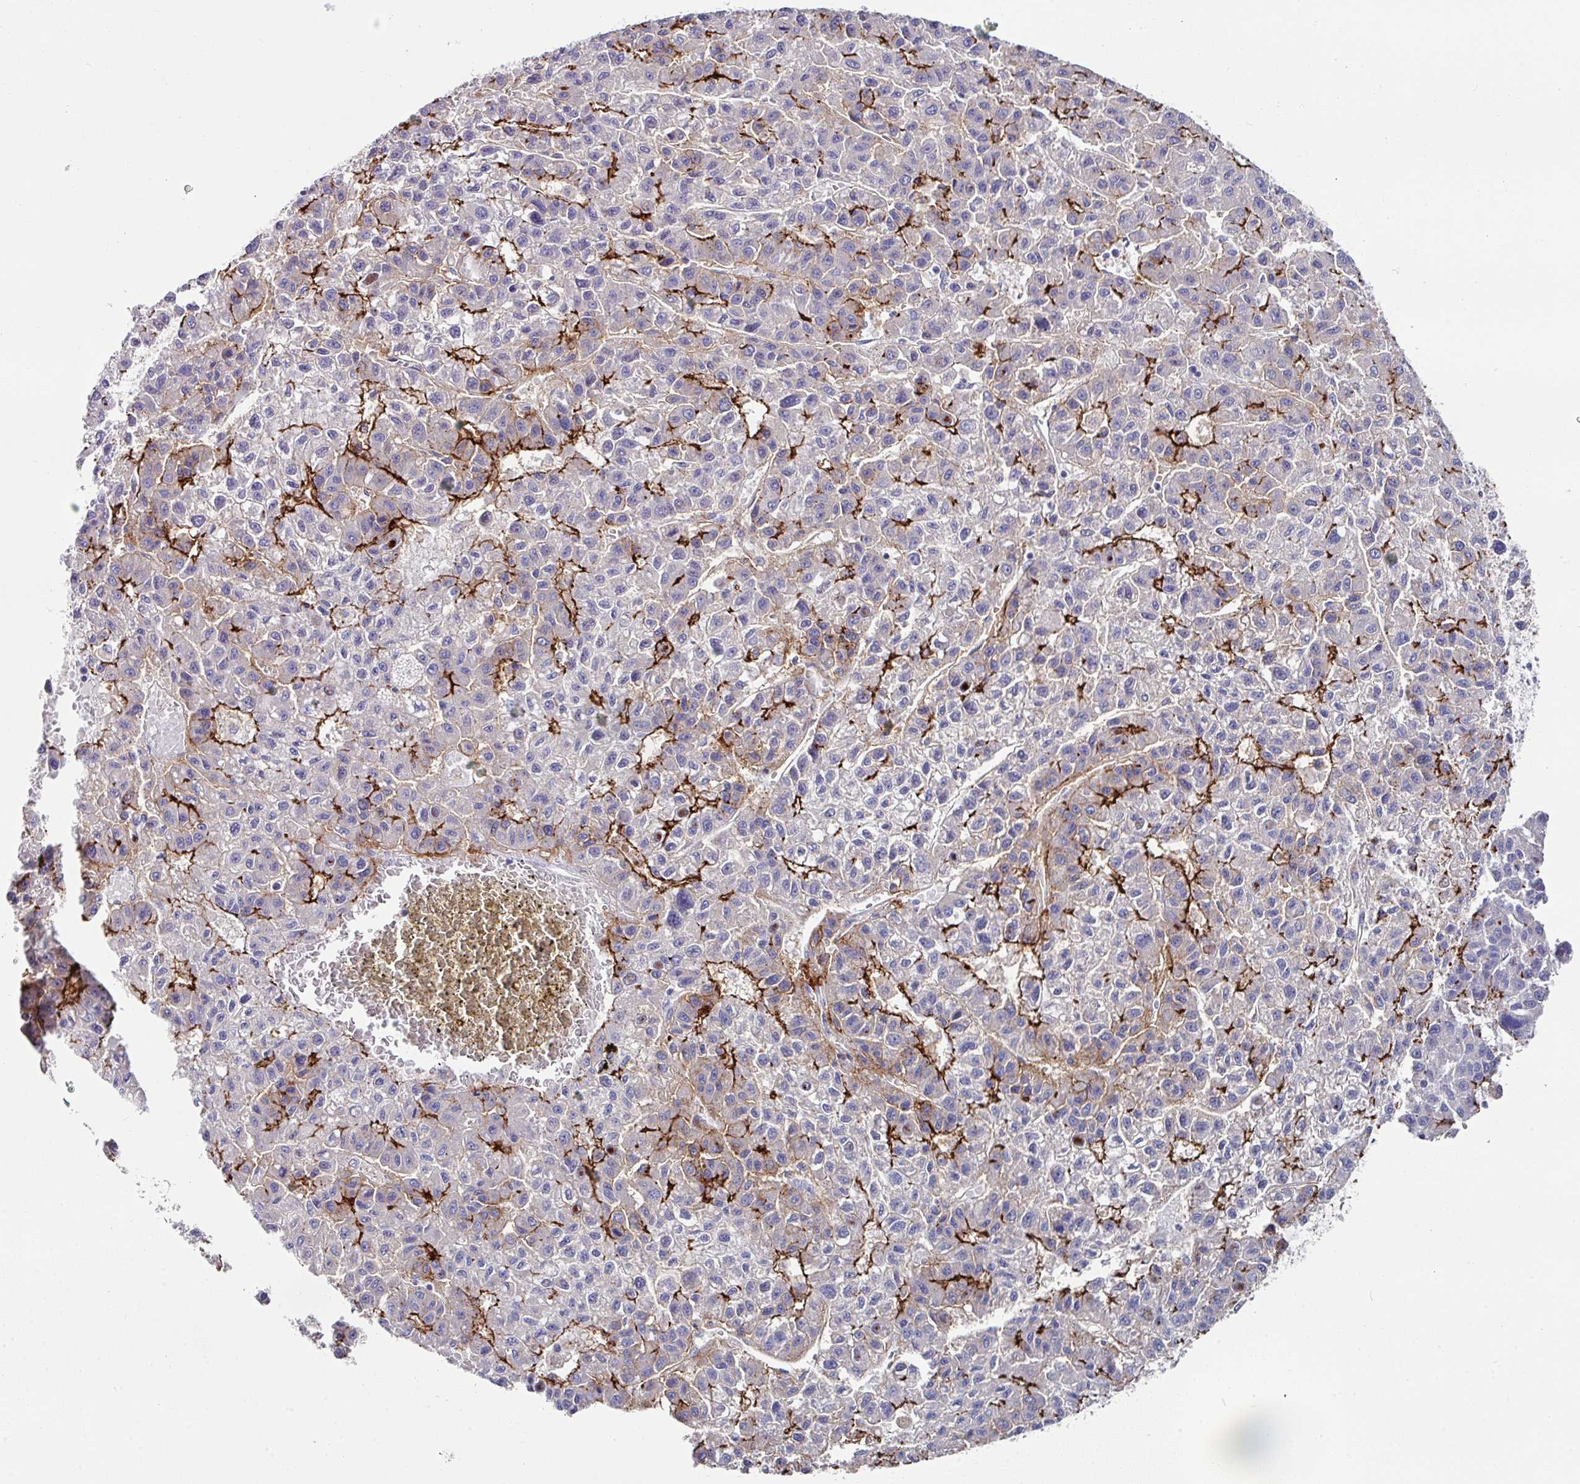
{"staining": {"intensity": "strong", "quantity": "<25%", "location": "cytoplasmic/membranous"}, "tissue": "liver cancer", "cell_type": "Tumor cells", "image_type": "cancer", "snomed": [{"axis": "morphology", "description": "Carcinoma, Hepatocellular, NOS"}, {"axis": "topography", "description": "Liver"}], "caption": "Tumor cells show medium levels of strong cytoplasmic/membranous expression in about <25% of cells in human liver cancer. Immunohistochemistry (ihc) stains the protein of interest in brown and the nuclei are stained blue.", "gene": "CLDN1", "patient": {"sex": "male", "age": 70}}